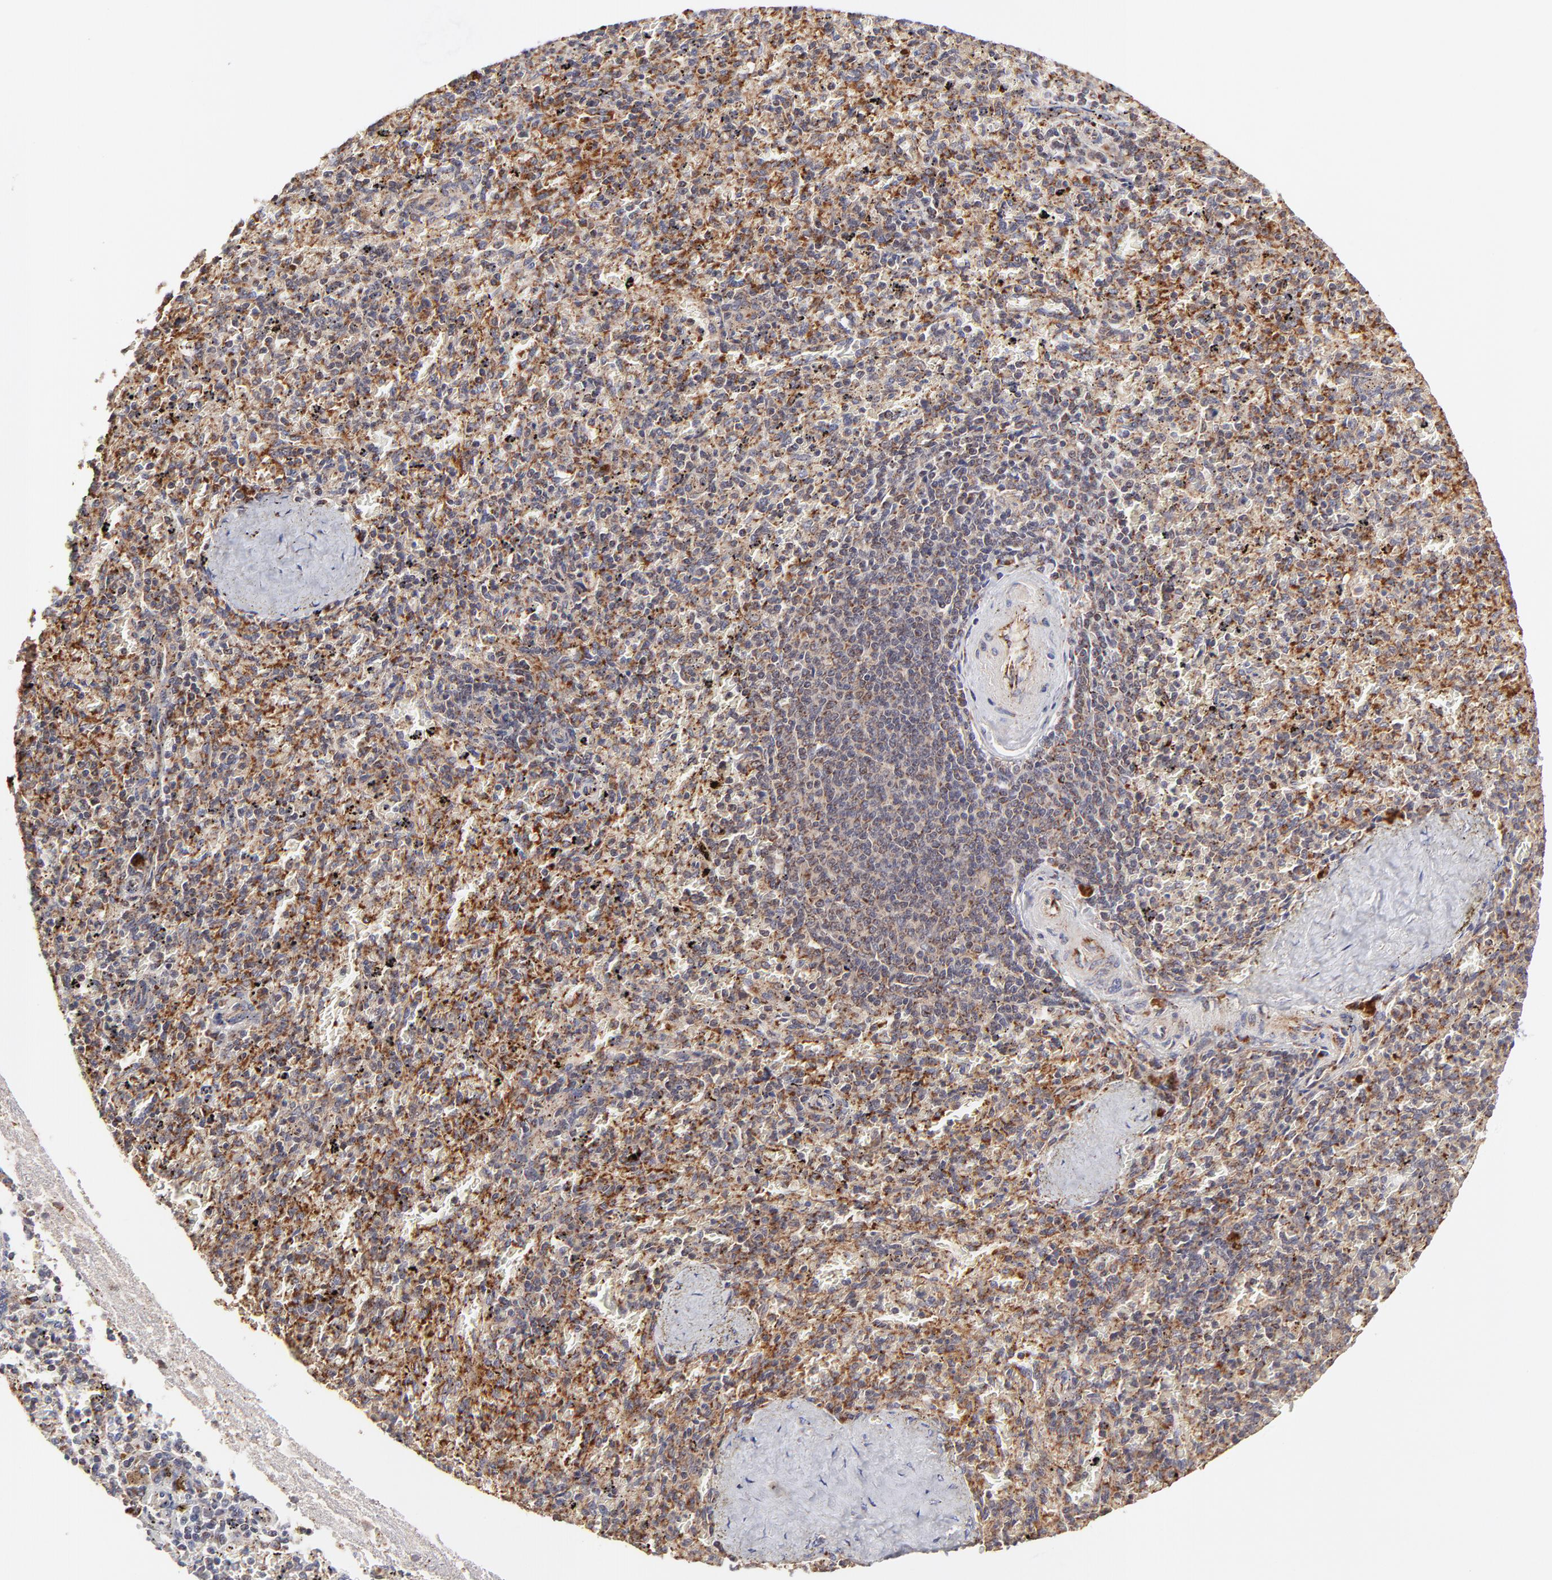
{"staining": {"intensity": "moderate", "quantity": "25%-75%", "location": "cytoplasmic/membranous"}, "tissue": "spleen", "cell_type": "Cells in red pulp", "image_type": "normal", "snomed": [{"axis": "morphology", "description": "Normal tissue, NOS"}, {"axis": "topography", "description": "Spleen"}], "caption": "A brown stain shows moderate cytoplasmic/membranous expression of a protein in cells in red pulp of normal spleen.", "gene": "MAP2K7", "patient": {"sex": "female", "age": 43}}